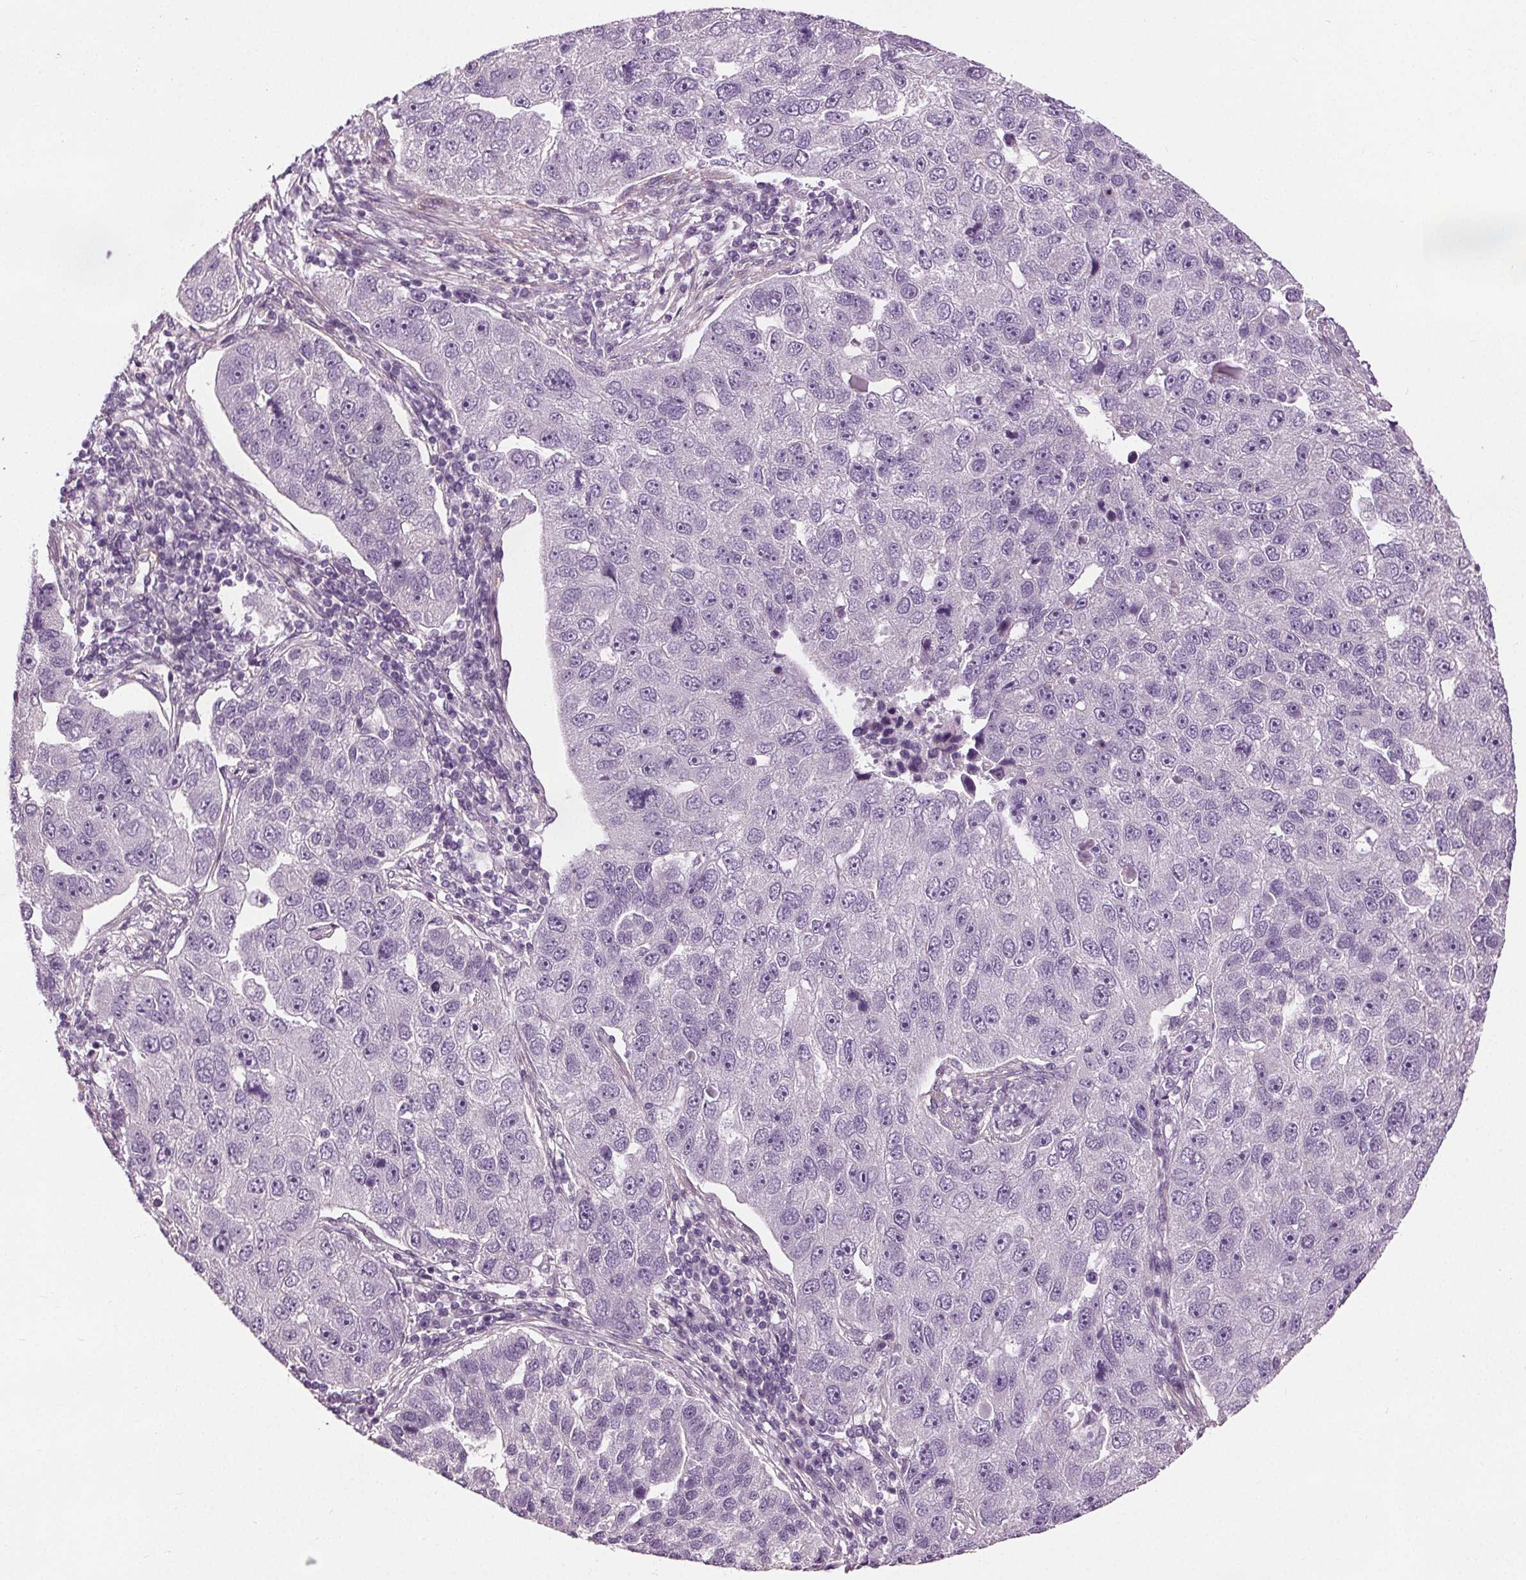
{"staining": {"intensity": "negative", "quantity": "none", "location": "none"}, "tissue": "pancreatic cancer", "cell_type": "Tumor cells", "image_type": "cancer", "snomed": [{"axis": "morphology", "description": "Adenocarcinoma, NOS"}, {"axis": "topography", "description": "Pancreas"}], "caption": "Histopathology image shows no significant protein staining in tumor cells of pancreatic adenocarcinoma.", "gene": "RASA1", "patient": {"sex": "female", "age": 61}}